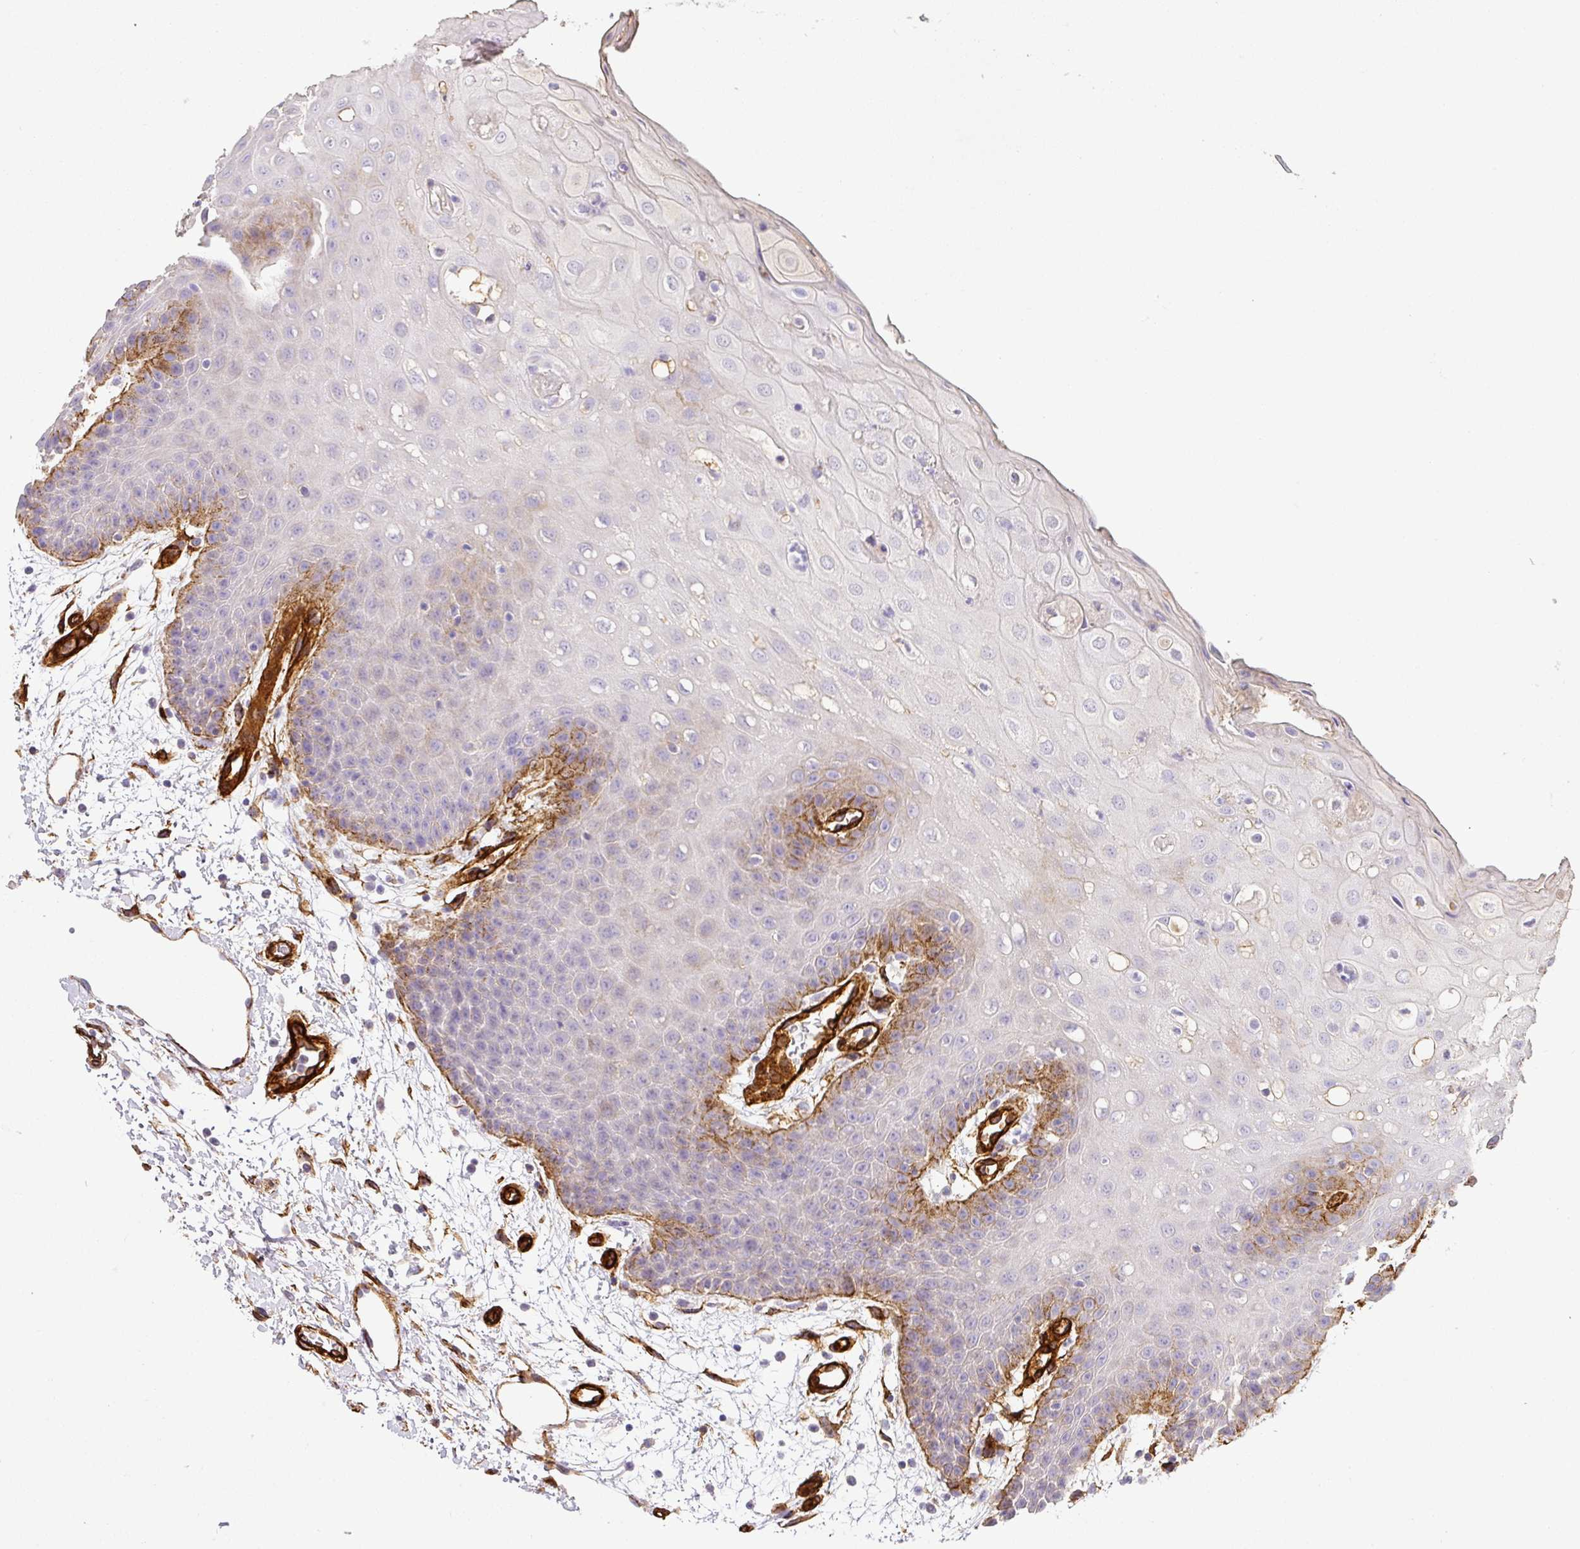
{"staining": {"intensity": "moderate", "quantity": "<25%", "location": "cytoplasmic/membranous"}, "tissue": "oral mucosa", "cell_type": "Squamous epithelial cells", "image_type": "normal", "snomed": [{"axis": "morphology", "description": "Normal tissue, NOS"}, {"axis": "topography", "description": "Oral tissue"}, {"axis": "topography", "description": "Tounge, NOS"}], "caption": "IHC image of normal oral mucosa: oral mucosa stained using IHC displays low levels of moderate protein expression localized specifically in the cytoplasmic/membranous of squamous epithelial cells, appearing as a cytoplasmic/membranous brown color.", "gene": "SLC25A17", "patient": {"sex": "female", "age": 59}}